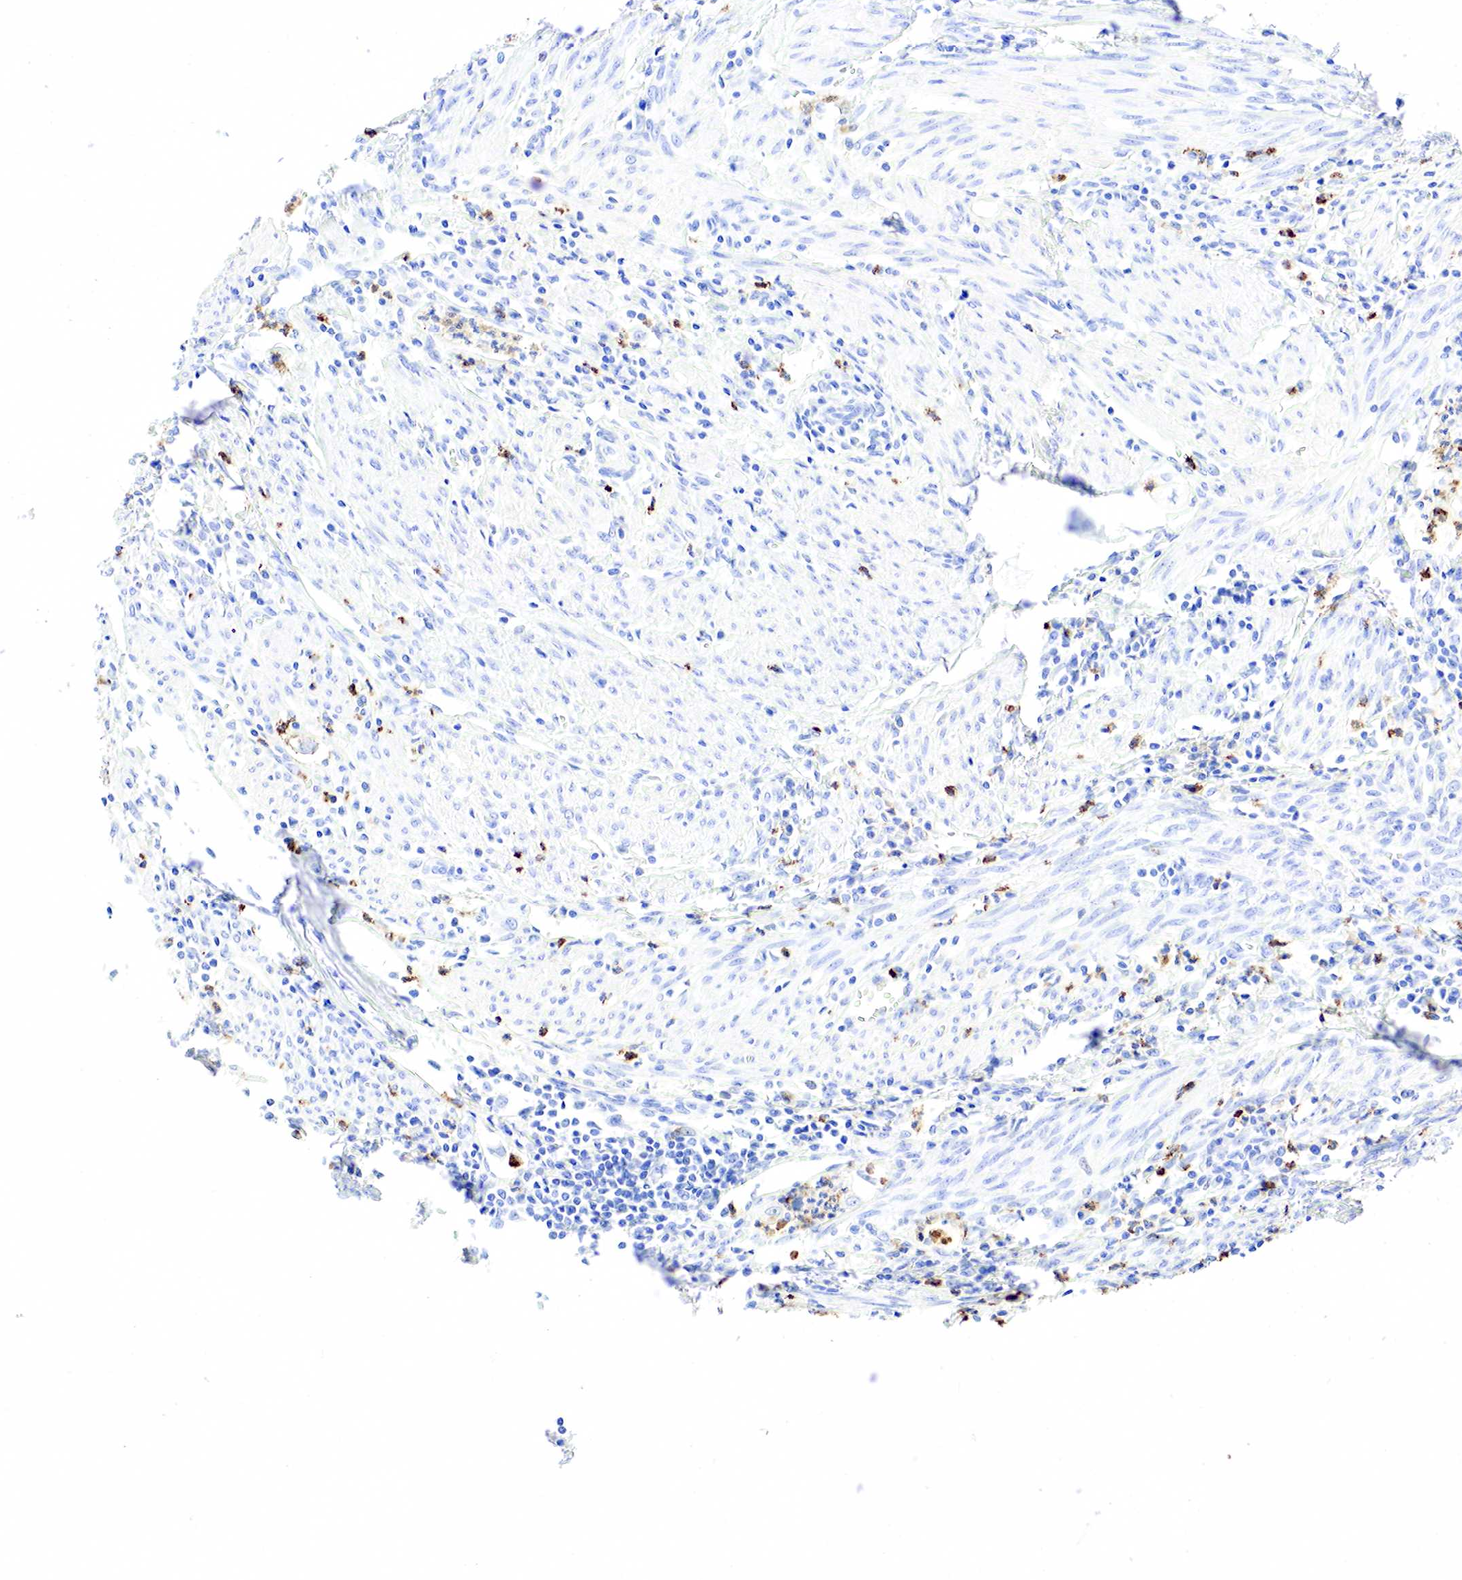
{"staining": {"intensity": "moderate", "quantity": "<25%", "location": "cytoplasmic/membranous"}, "tissue": "endometrial cancer", "cell_type": "Tumor cells", "image_type": "cancer", "snomed": [{"axis": "morphology", "description": "Adenocarcinoma, NOS"}, {"axis": "topography", "description": "Endometrium"}], "caption": "Immunohistochemistry histopathology image of human endometrial adenocarcinoma stained for a protein (brown), which shows low levels of moderate cytoplasmic/membranous positivity in approximately <25% of tumor cells.", "gene": "FUT4", "patient": {"sex": "female", "age": 75}}